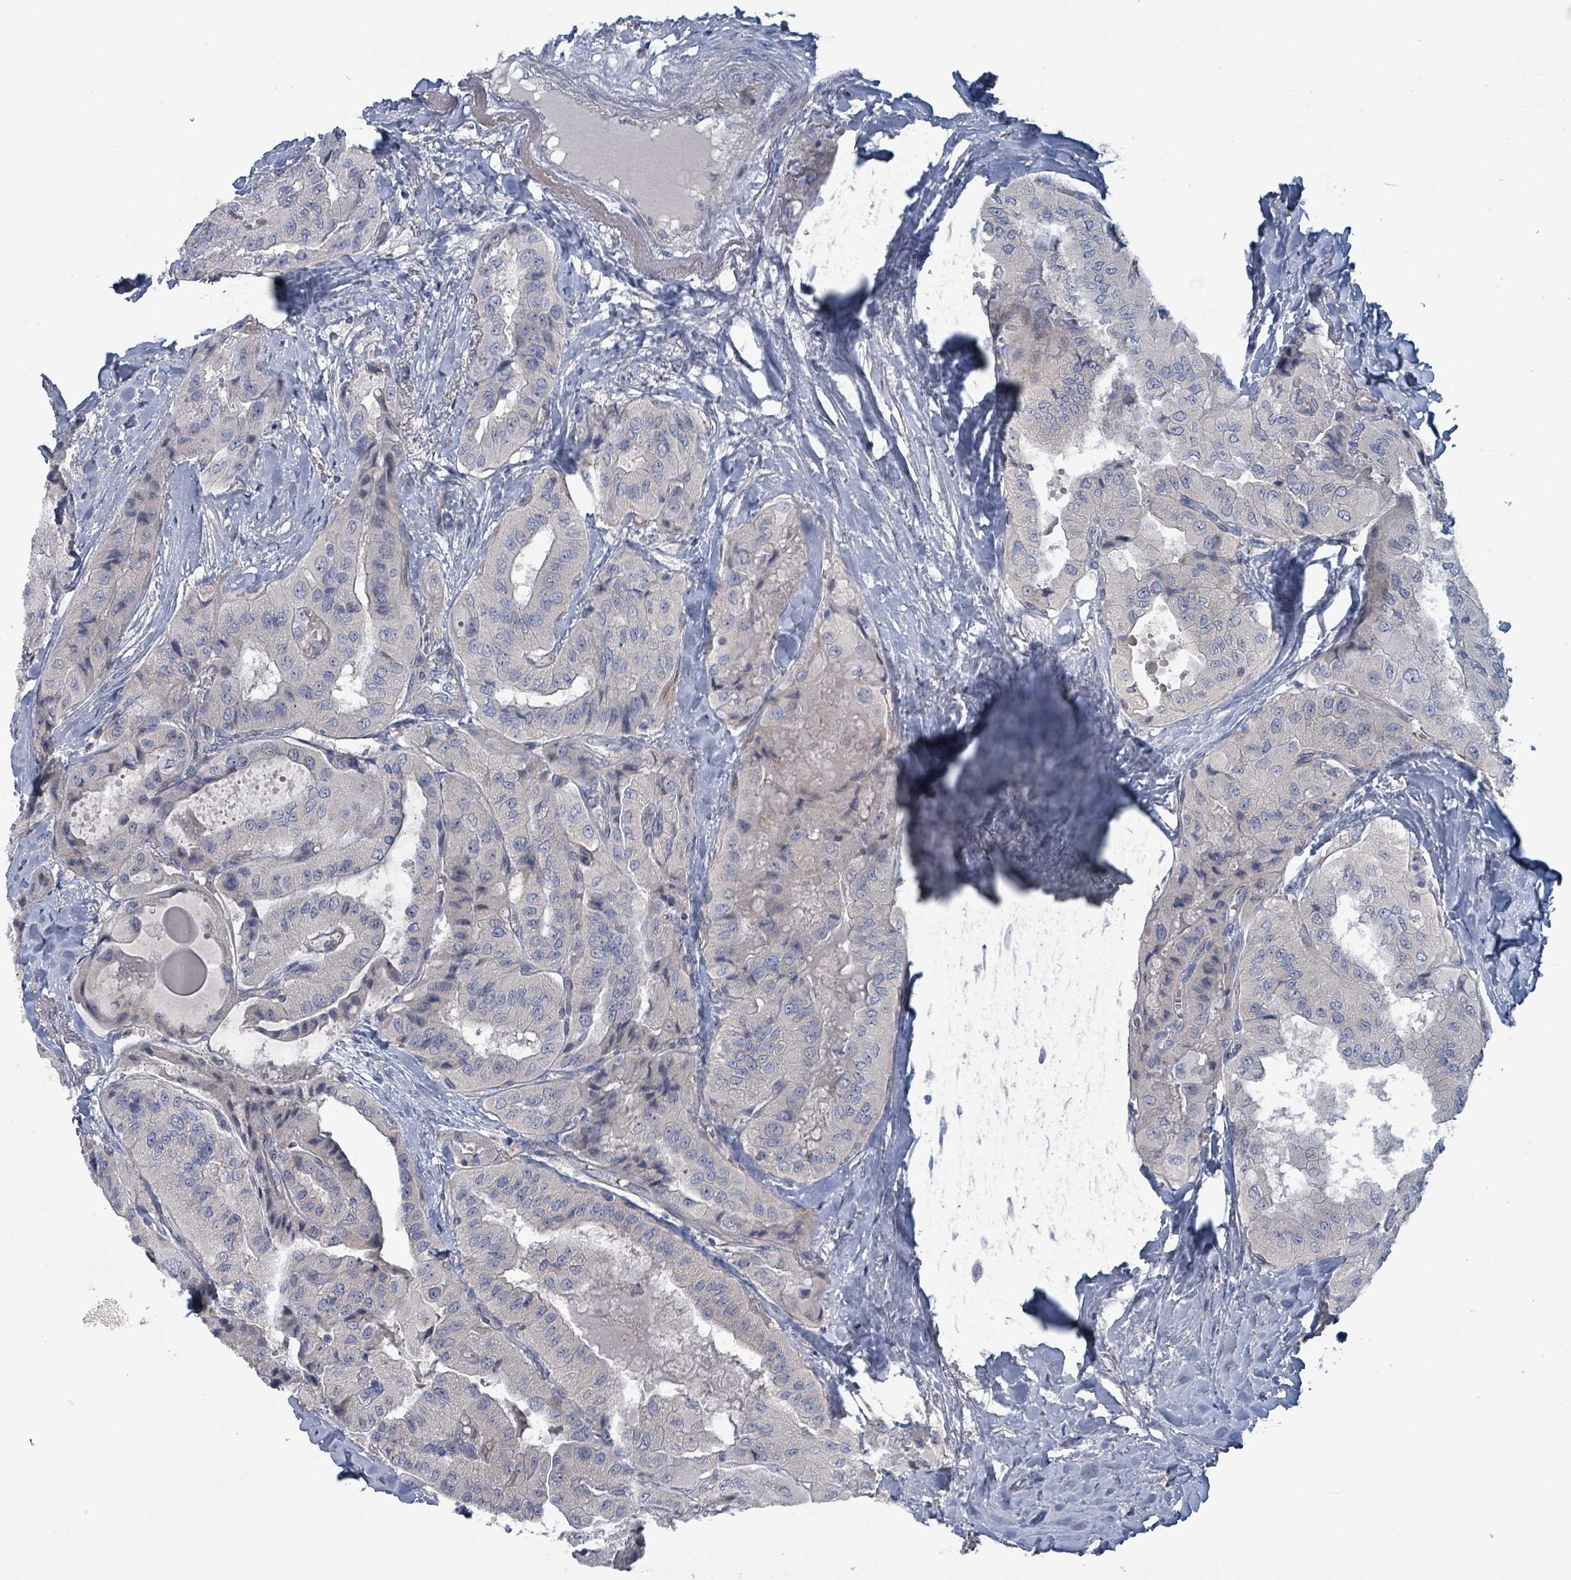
{"staining": {"intensity": "negative", "quantity": "none", "location": "none"}, "tissue": "thyroid cancer", "cell_type": "Tumor cells", "image_type": "cancer", "snomed": [{"axis": "morphology", "description": "Normal tissue, NOS"}, {"axis": "morphology", "description": "Papillary adenocarcinoma, NOS"}, {"axis": "topography", "description": "Thyroid gland"}], "caption": "Thyroid papillary adenocarcinoma stained for a protein using immunohistochemistry exhibits no staining tumor cells.", "gene": "TAAR5", "patient": {"sex": "female", "age": 59}}